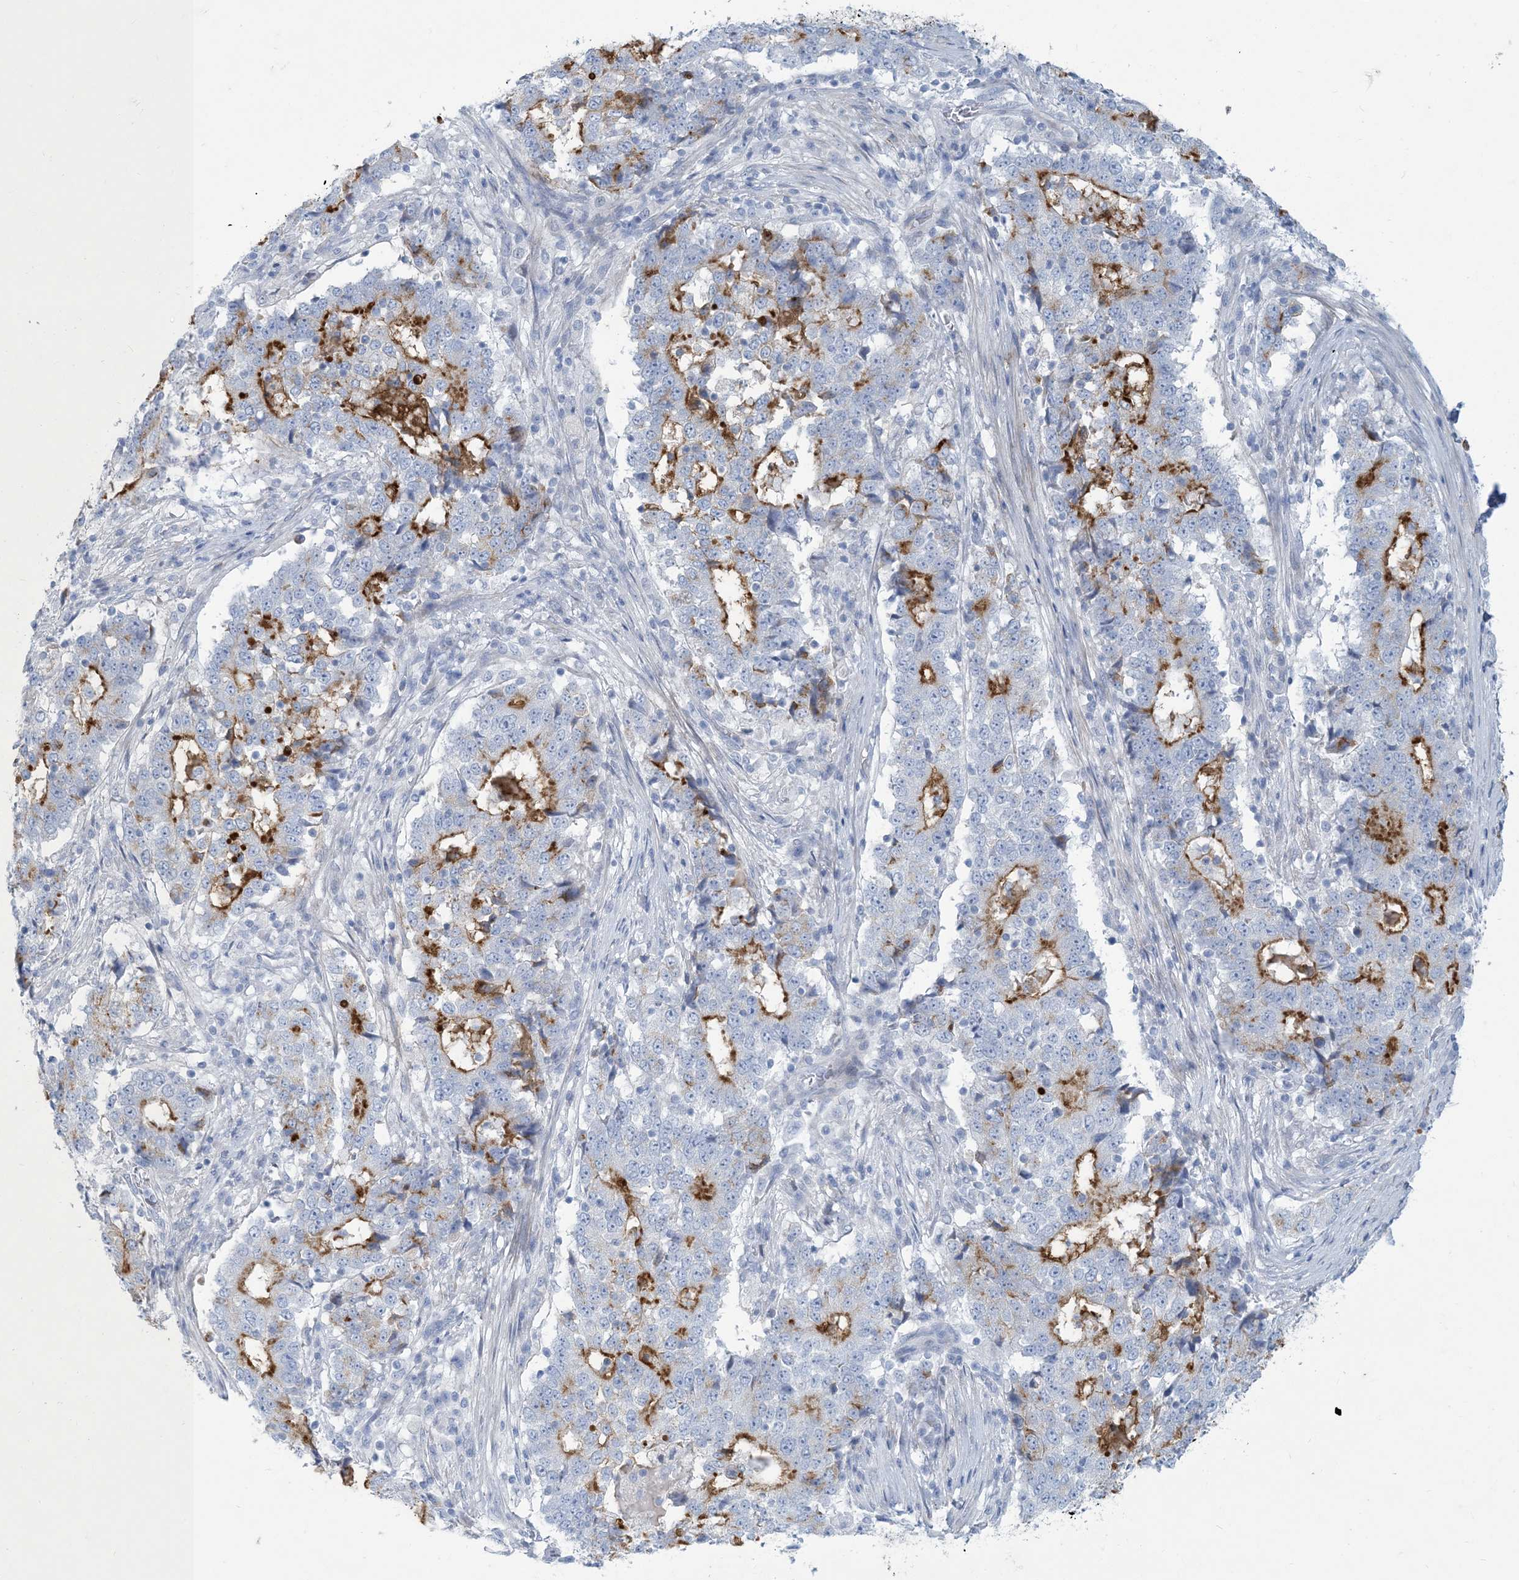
{"staining": {"intensity": "moderate", "quantity": "<25%", "location": "cytoplasmic/membranous"}, "tissue": "stomach cancer", "cell_type": "Tumor cells", "image_type": "cancer", "snomed": [{"axis": "morphology", "description": "Adenocarcinoma, NOS"}, {"axis": "topography", "description": "Stomach"}], "caption": "Adenocarcinoma (stomach) stained with a protein marker reveals moderate staining in tumor cells.", "gene": "MOXD1", "patient": {"sex": "male", "age": 59}}